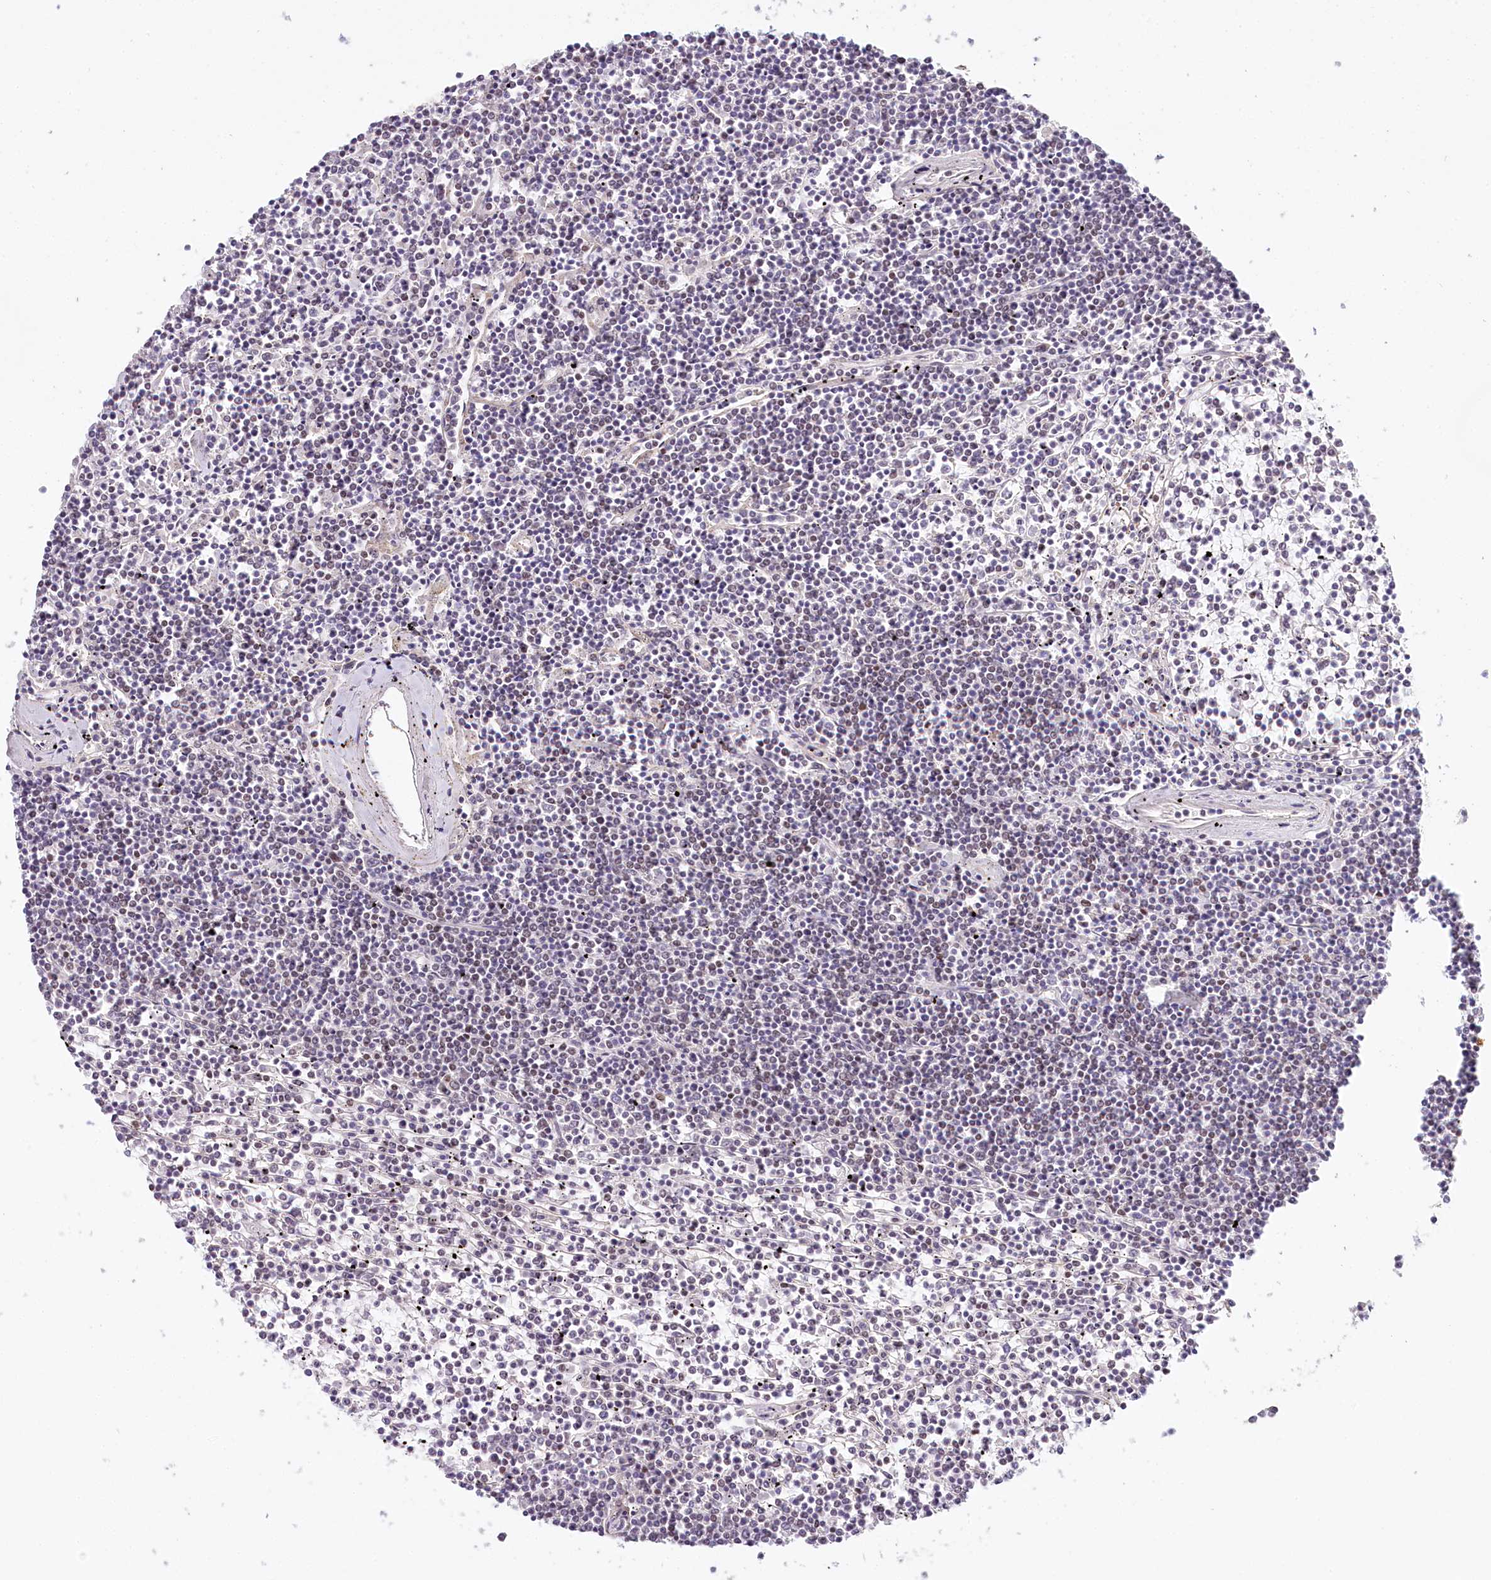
{"staining": {"intensity": "negative", "quantity": "none", "location": "none"}, "tissue": "lymphoma", "cell_type": "Tumor cells", "image_type": "cancer", "snomed": [{"axis": "morphology", "description": "Malignant lymphoma, non-Hodgkin's type, Low grade"}, {"axis": "topography", "description": "Spleen"}], "caption": "Tumor cells show no significant positivity in low-grade malignant lymphoma, non-Hodgkin's type.", "gene": "AMTN", "patient": {"sex": "female", "age": 19}}